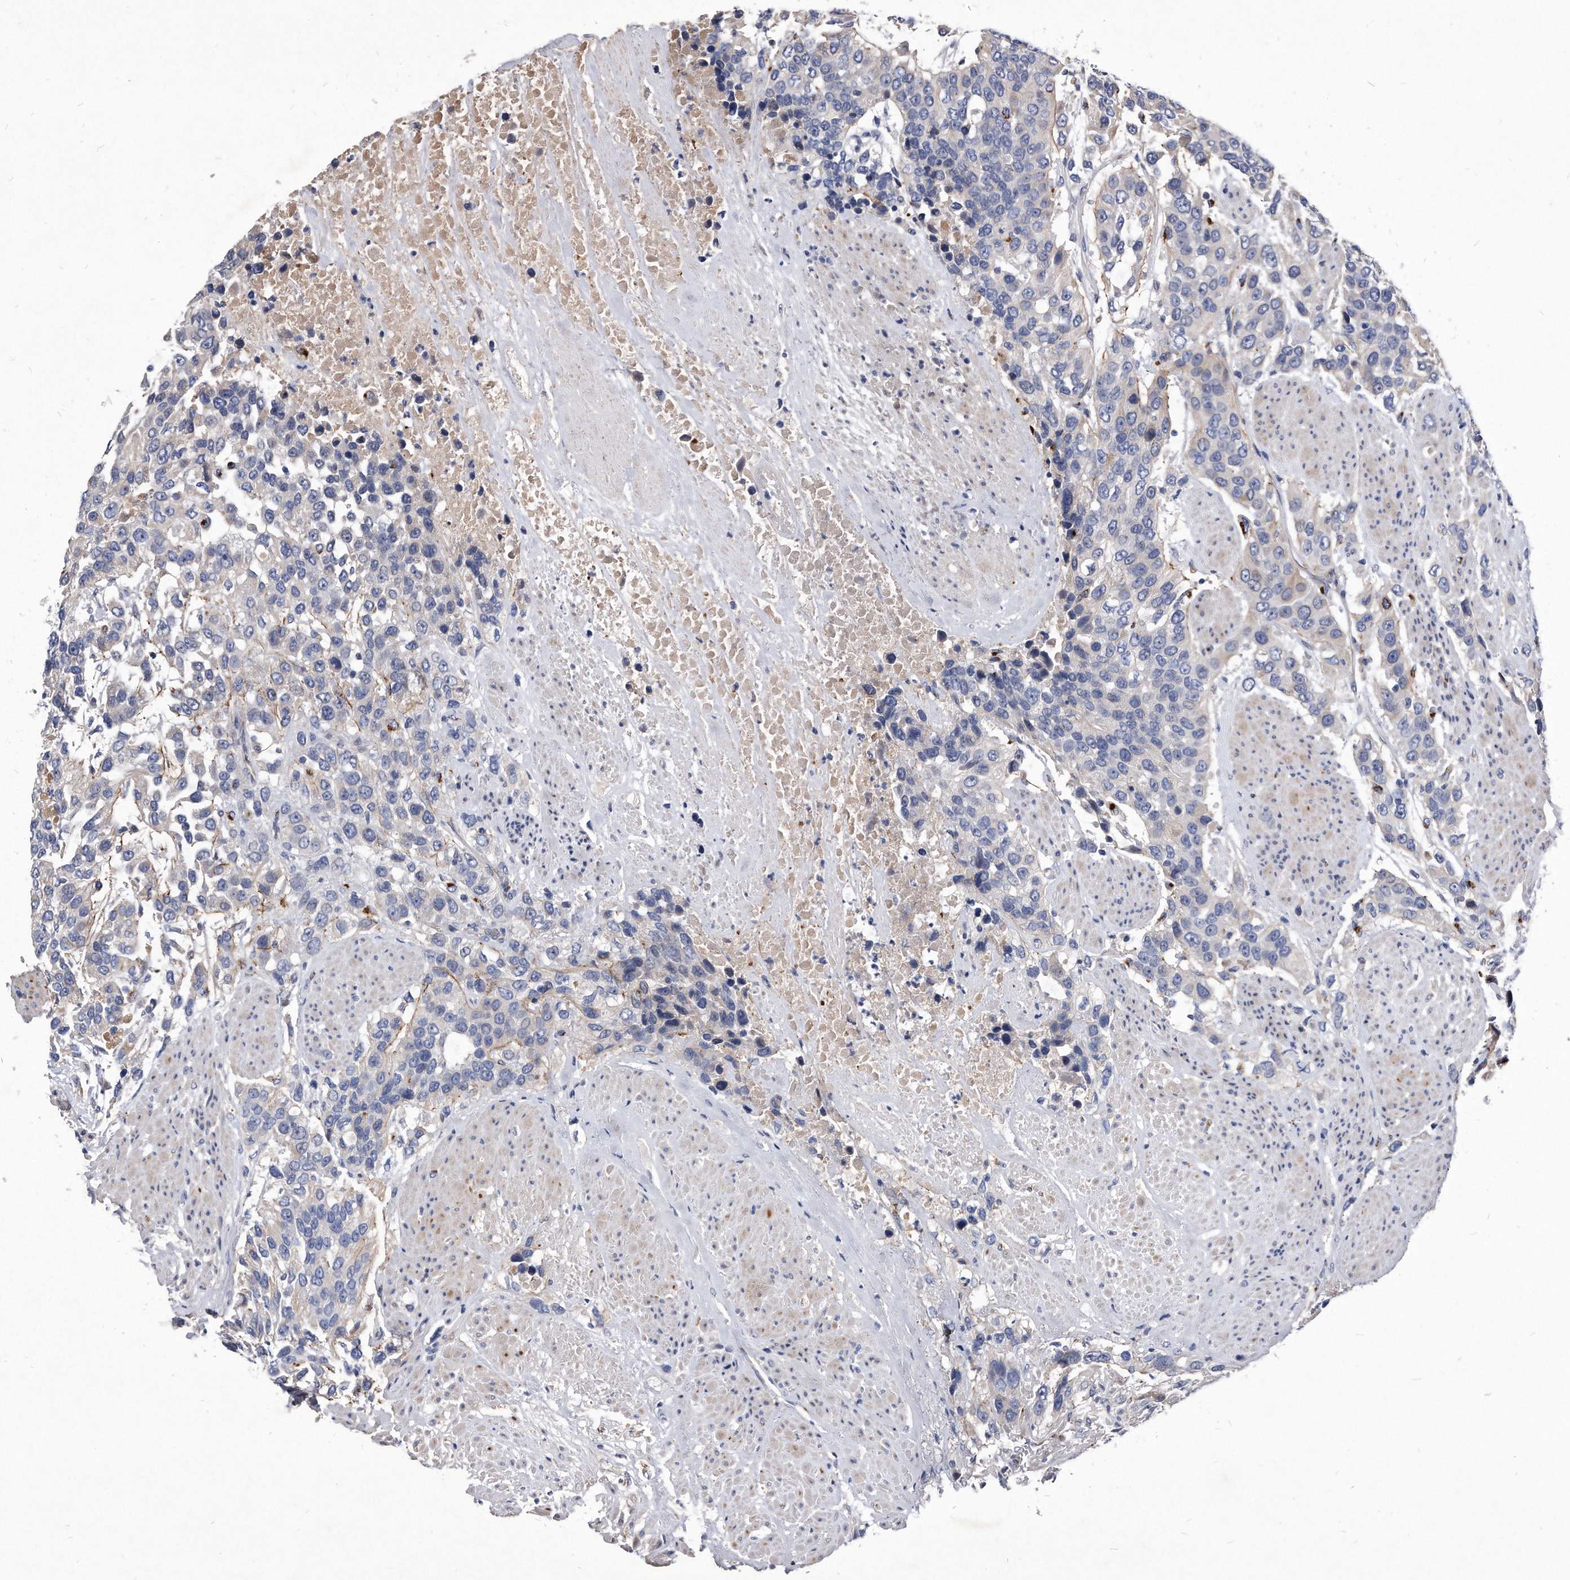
{"staining": {"intensity": "negative", "quantity": "none", "location": "none"}, "tissue": "urothelial cancer", "cell_type": "Tumor cells", "image_type": "cancer", "snomed": [{"axis": "morphology", "description": "Urothelial carcinoma, High grade"}, {"axis": "topography", "description": "Urinary bladder"}], "caption": "A micrograph of human urothelial cancer is negative for staining in tumor cells.", "gene": "MGAT4A", "patient": {"sex": "female", "age": 80}}